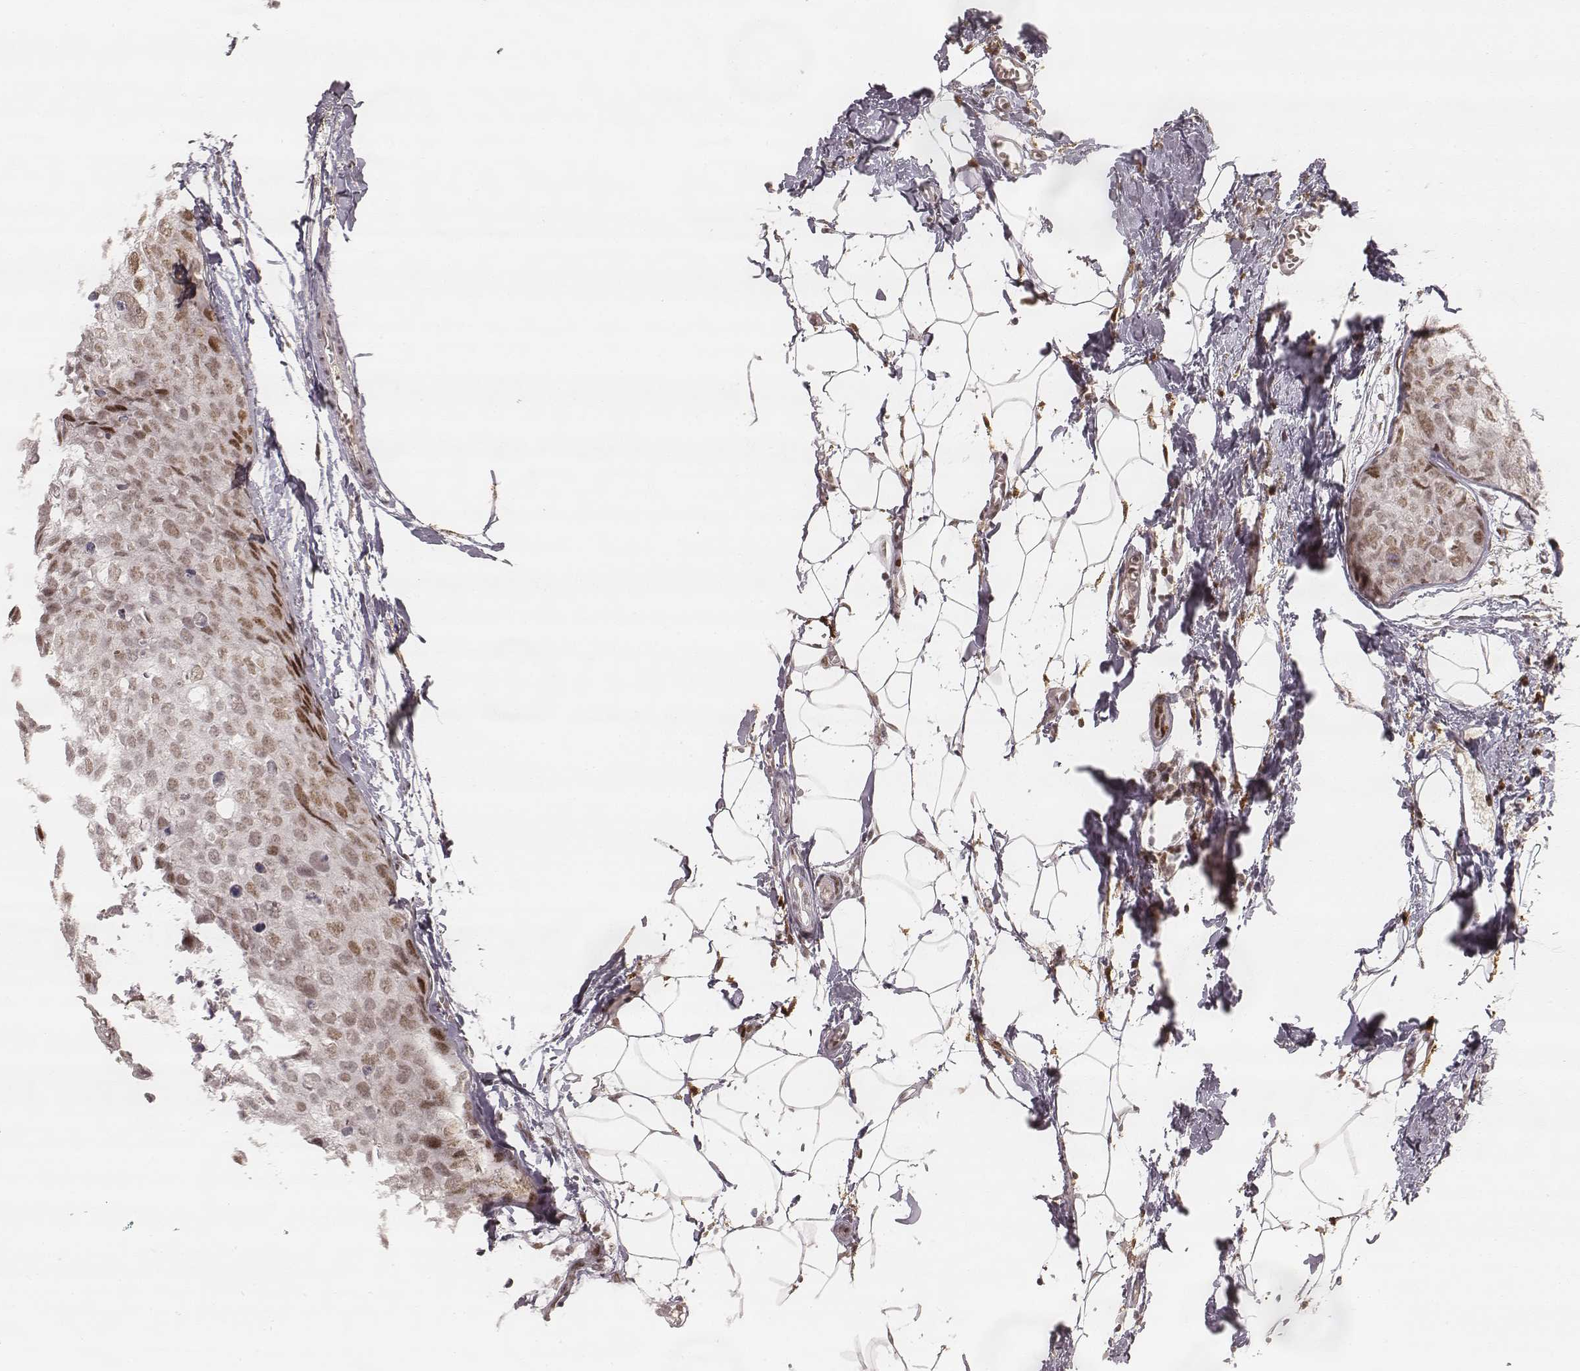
{"staining": {"intensity": "moderate", "quantity": ">75%", "location": "nuclear"}, "tissue": "breast cancer", "cell_type": "Tumor cells", "image_type": "cancer", "snomed": [{"axis": "morphology", "description": "Duct carcinoma"}, {"axis": "topography", "description": "Breast"}], "caption": "Breast invasive ductal carcinoma stained with DAB (3,3'-diaminobenzidine) IHC demonstrates medium levels of moderate nuclear positivity in about >75% of tumor cells.", "gene": "HNRNPC", "patient": {"sex": "female", "age": 38}}